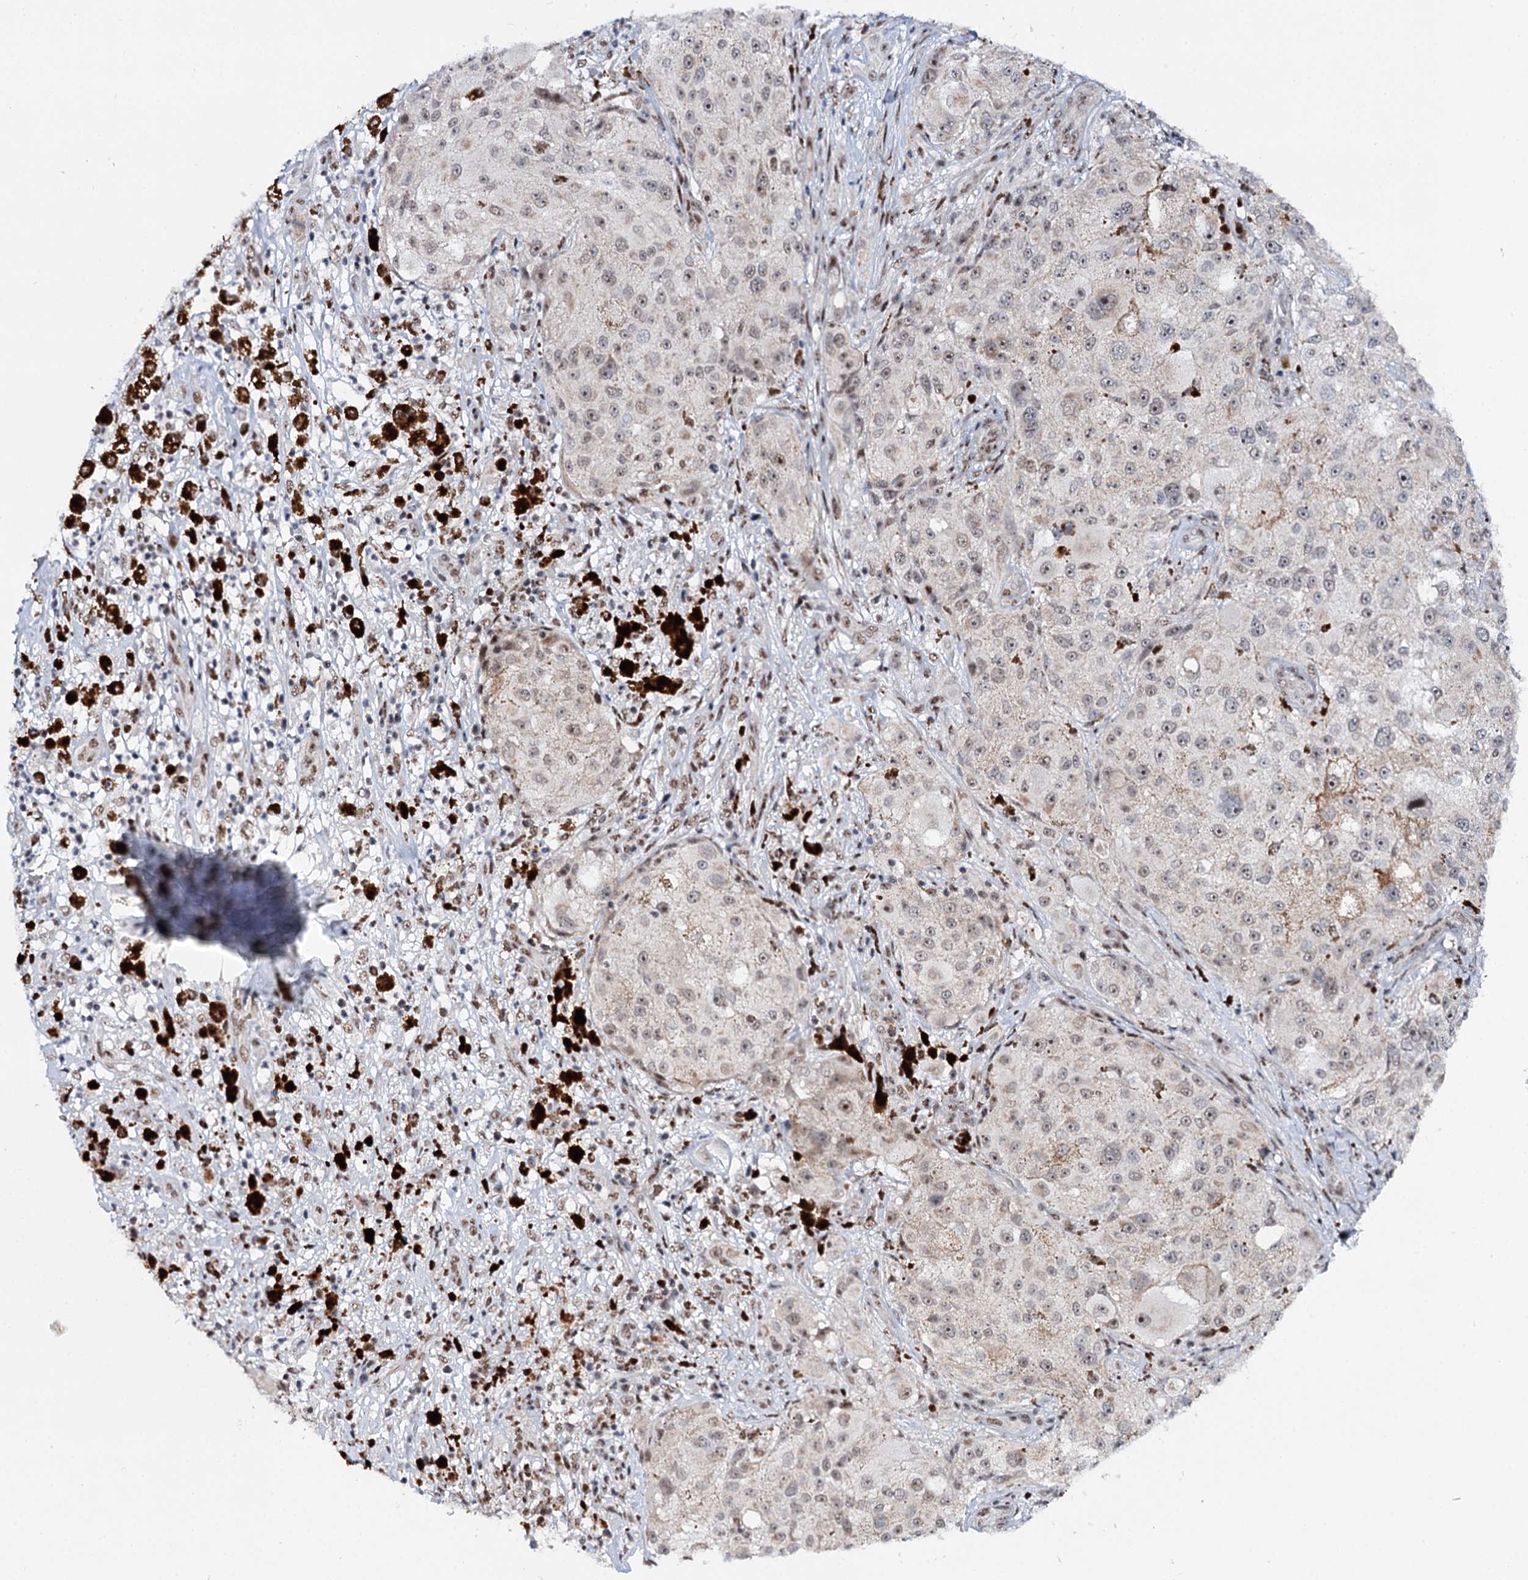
{"staining": {"intensity": "negative", "quantity": "none", "location": "none"}, "tissue": "melanoma", "cell_type": "Tumor cells", "image_type": "cancer", "snomed": [{"axis": "morphology", "description": "Necrosis, NOS"}, {"axis": "morphology", "description": "Malignant melanoma, NOS"}, {"axis": "topography", "description": "Skin"}], "caption": "Immunohistochemistry (IHC) of human melanoma reveals no positivity in tumor cells.", "gene": "BUD13", "patient": {"sex": "female", "age": 87}}